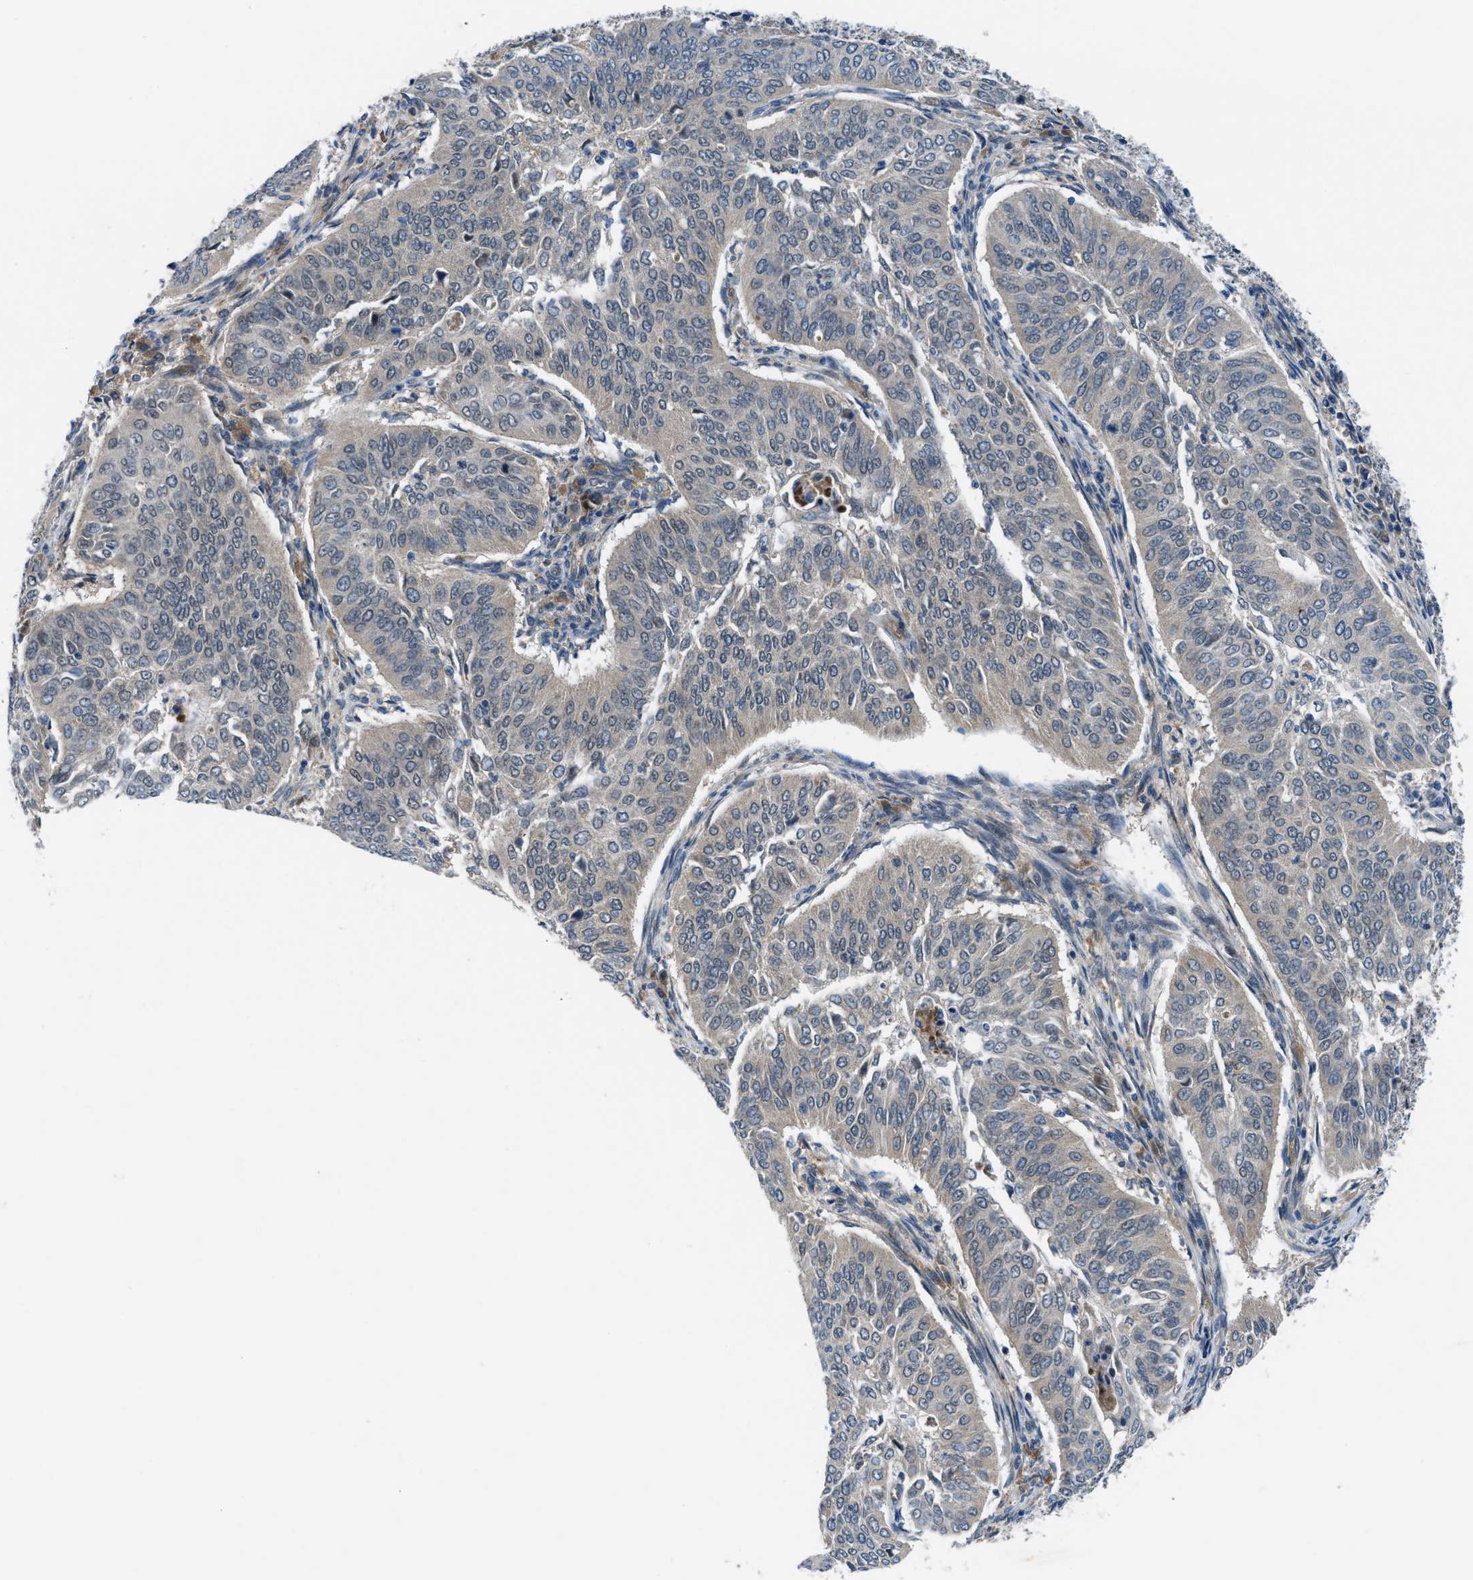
{"staining": {"intensity": "negative", "quantity": "none", "location": "none"}, "tissue": "cervical cancer", "cell_type": "Tumor cells", "image_type": "cancer", "snomed": [{"axis": "morphology", "description": "Normal tissue, NOS"}, {"axis": "morphology", "description": "Squamous cell carcinoma, NOS"}, {"axis": "topography", "description": "Cervix"}], "caption": "Cervical cancer (squamous cell carcinoma) was stained to show a protein in brown. There is no significant positivity in tumor cells. The staining is performed using DAB brown chromogen with nuclei counter-stained in using hematoxylin.", "gene": "BAZ2B", "patient": {"sex": "female", "age": 39}}